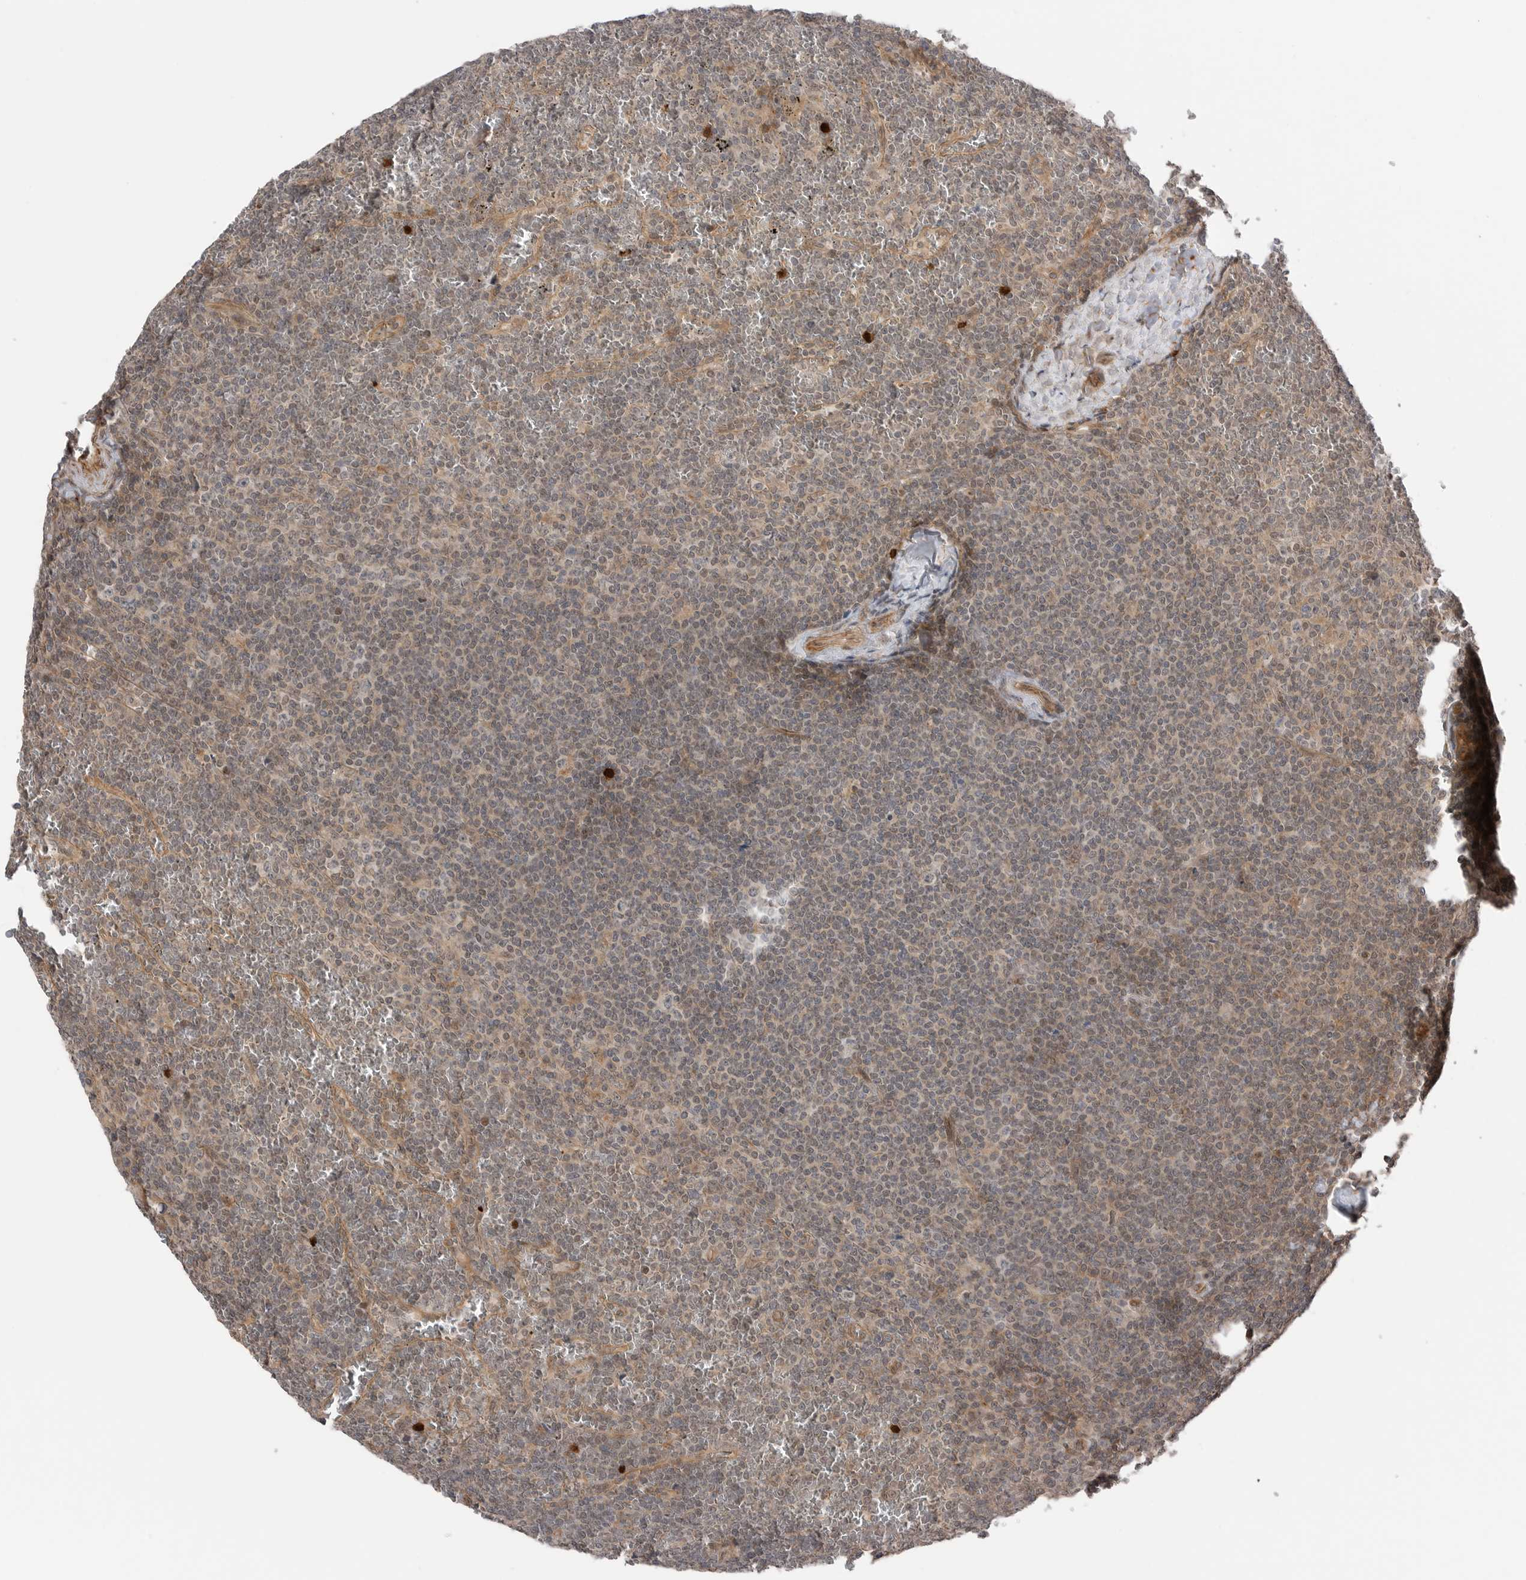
{"staining": {"intensity": "weak", "quantity": "<25%", "location": "cytoplasmic/membranous"}, "tissue": "lymphoma", "cell_type": "Tumor cells", "image_type": "cancer", "snomed": [{"axis": "morphology", "description": "Malignant lymphoma, non-Hodgkin's type, Low grade"}, {"axis": "topography", "description": "Spleen"}], "caption": "IHC image of human low-grade malignant lymphoma, non-Hodgkin's type stained for a protein (brown), which exhibits no staining in tumor cells.", "gene": "PEAK1", "patient": {"sex": "female", "age": 19}}